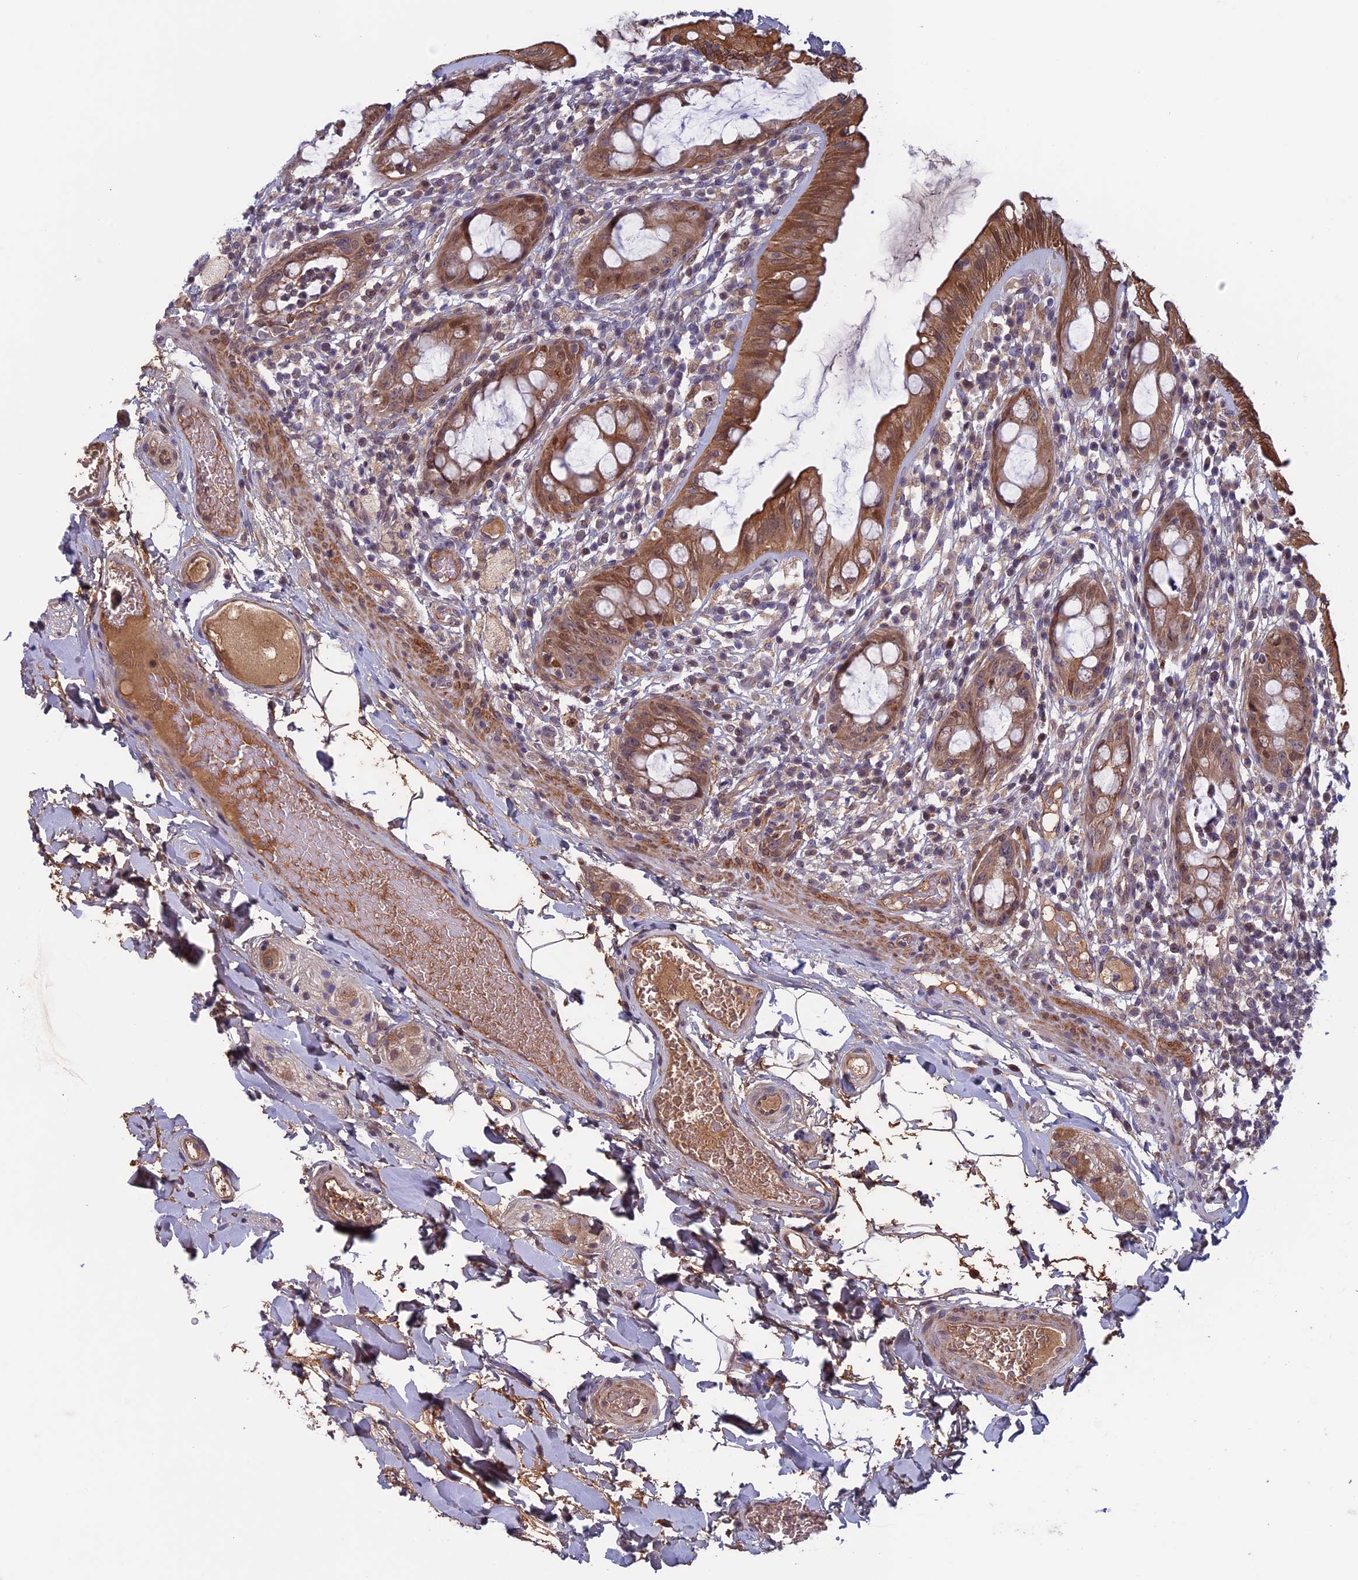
{"staining": {"intensity": "moderate", "quantity": ">75%", "location": "cytoplasmic/membranous,nuclear"}, "tissue": "rectum", "cell_type": "Glandular cells", "image_type": "normal", "snomed": [{"axis": "morphology", "description": "Normal tissue, NOS"}, {"axis": "topography", "description": "Rectum"}], "caption": "Glandular cells exhibit medium levels of moderate cytoplasmic/membranous,nuclear expression in approximately >75% of cells in benign human rectum.", "gene": "FADS1", "patient": {"sex": "female", "age": 57}}